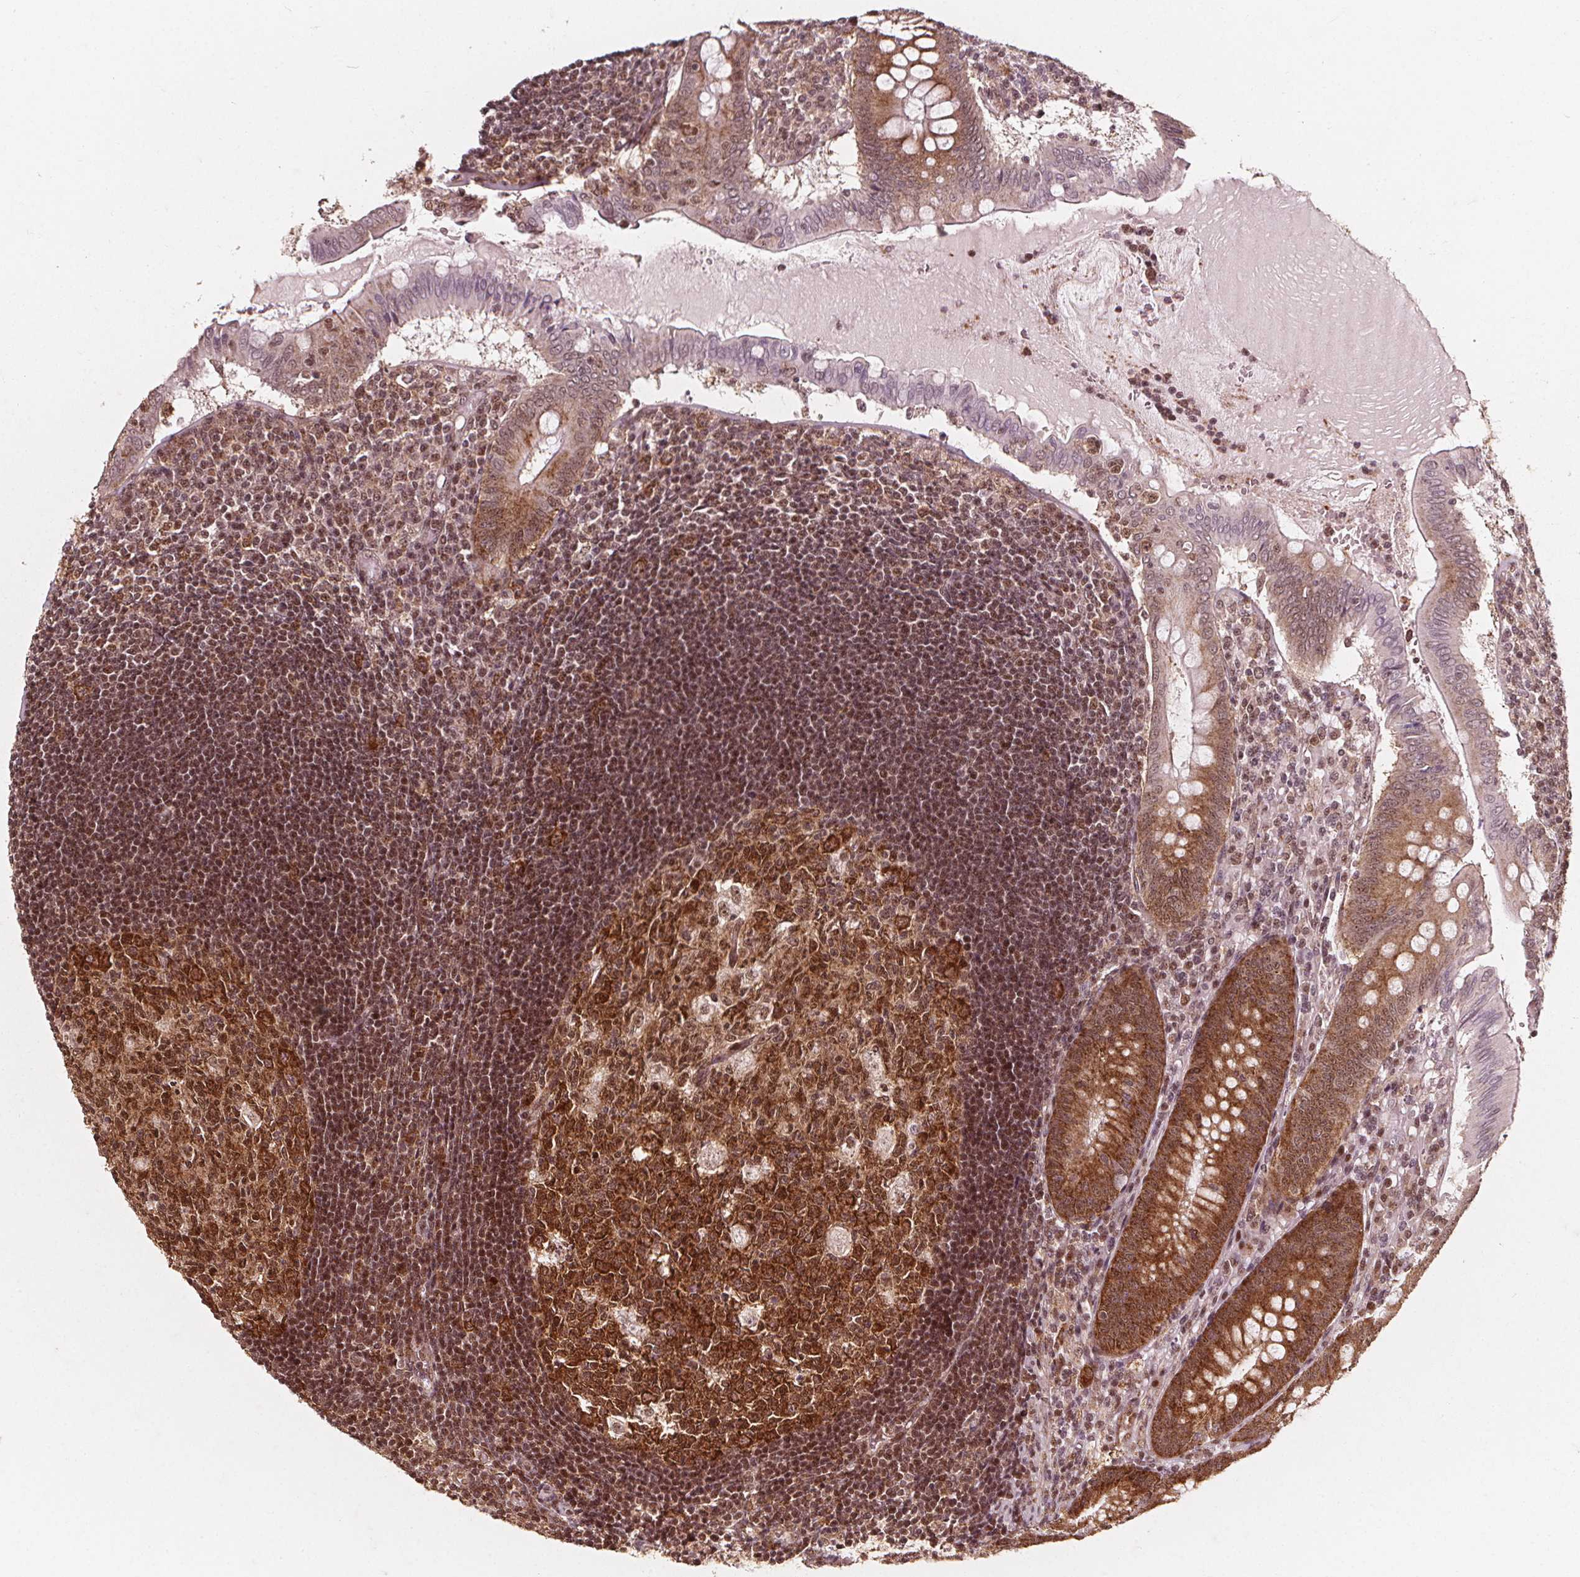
{"staining": {"intensity": "moderate", "quantity": ">75%", "location": "cytoplasmic/membranous"}, "tissue": "appendix", "cell_type": "Glandular cells", "image_type": "normal", "snomed": [{"axis": "morphology", "description": "Normal tissue, NOS"}, {"axis": "morphology", "description": "Inflammation, NOS"}, {"axis": "topography", "description": "Appendix"}], "caption": "IHC of benign appendix shows medium levels of moderate cytoplasmic/membranous expression in approximately >75% of glandular cells.", "gene": "SMN1", "patient": {"sex": "male", "age": 16}}